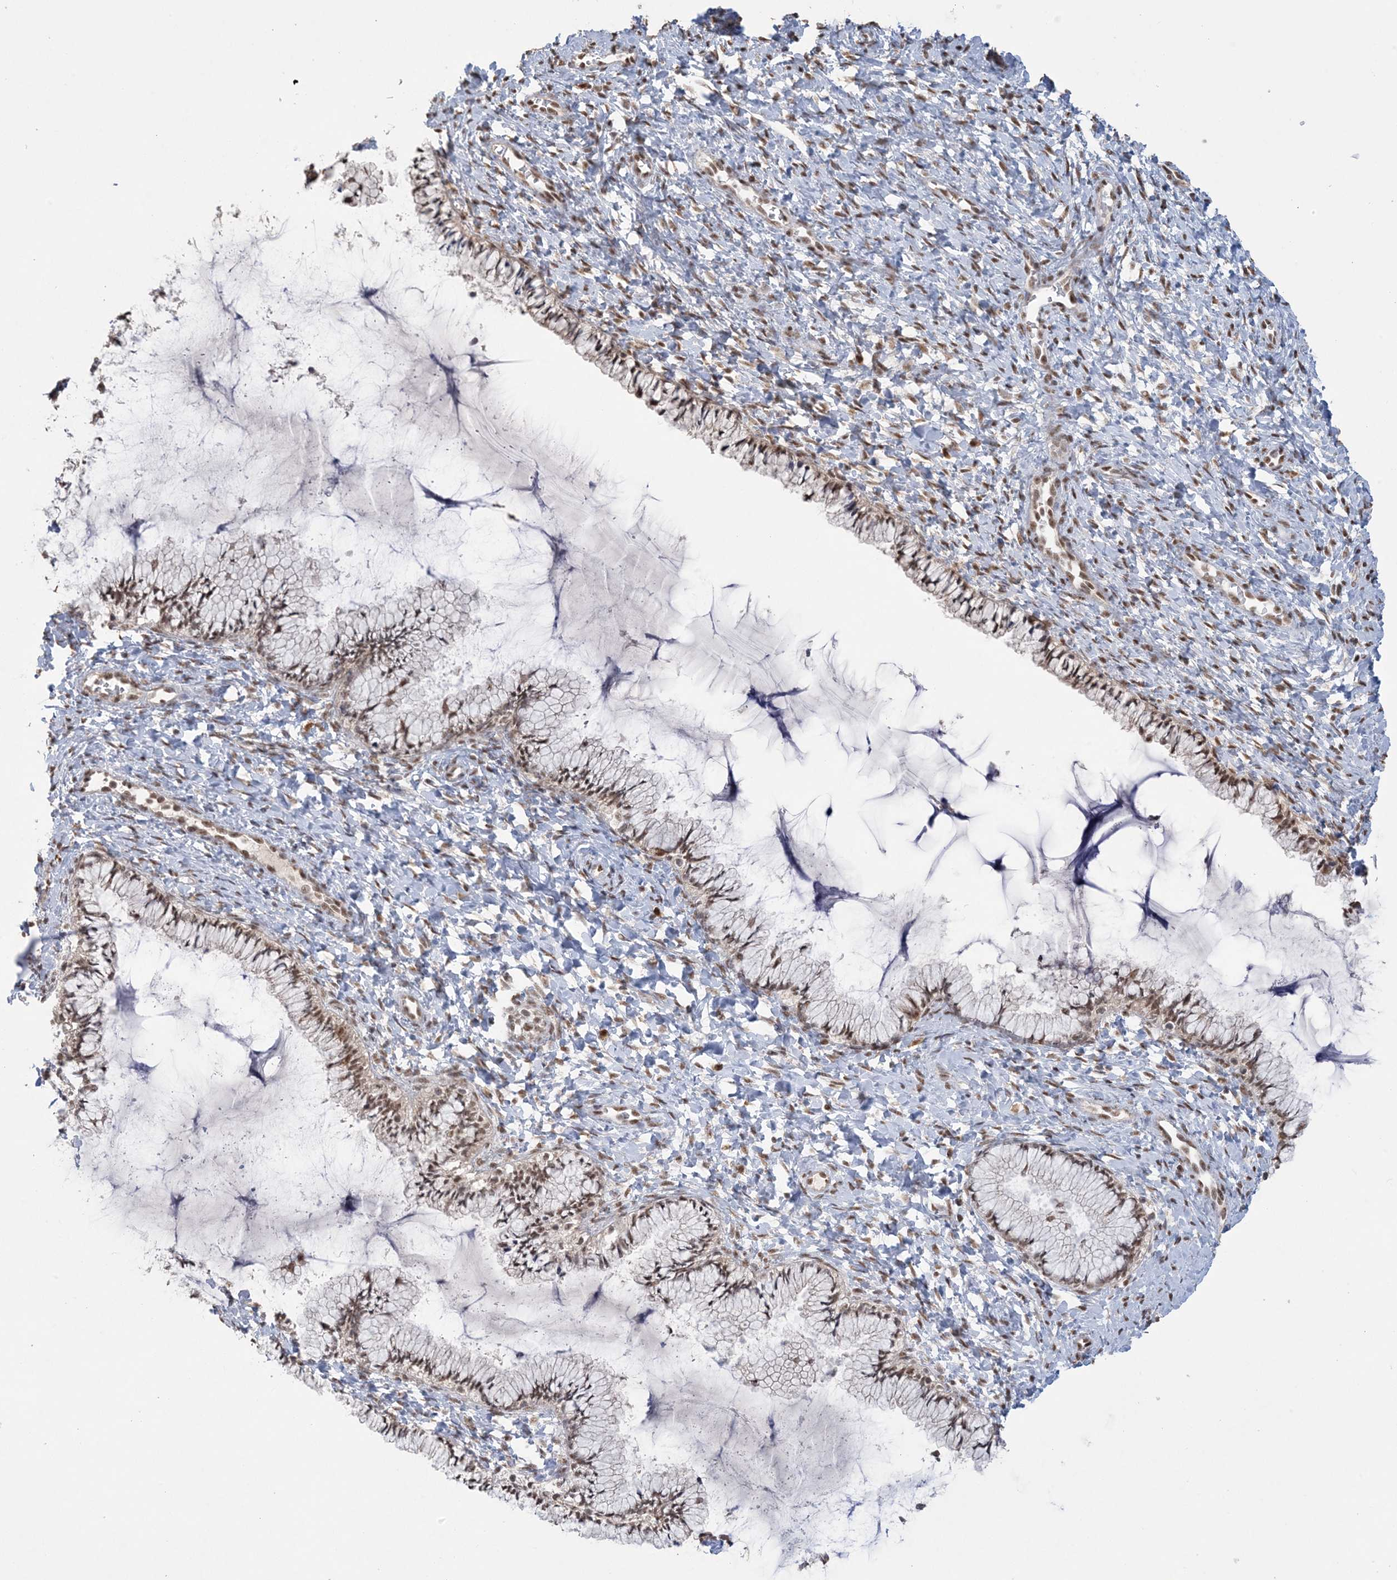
{"staining": {"intensity": "moderate", "quantity": ">75%", "location": "nuclear"}, "tissue": "cervix", "cell_type": "Glandular cells", "image_type": "normal", "snomed": [{"axis": "morphology", "description": "Normal tissue, NOS"}, {"axis": "morphology", "description": "Adenocarcinoma, NOS"}, {"axis": "topography", "description": "Cervix"}], "caption": "IHC micrograph of unremarkable cervix: human cervix stained using immunohistochemistry (IHC) exhibits medium levels of moderate protein expression localized specifically in the nuclear of glandular cells, appearing as a nuclear brown color.", "gene": "TRMT10C", "patient": {"sex": "female", "age": 29}}